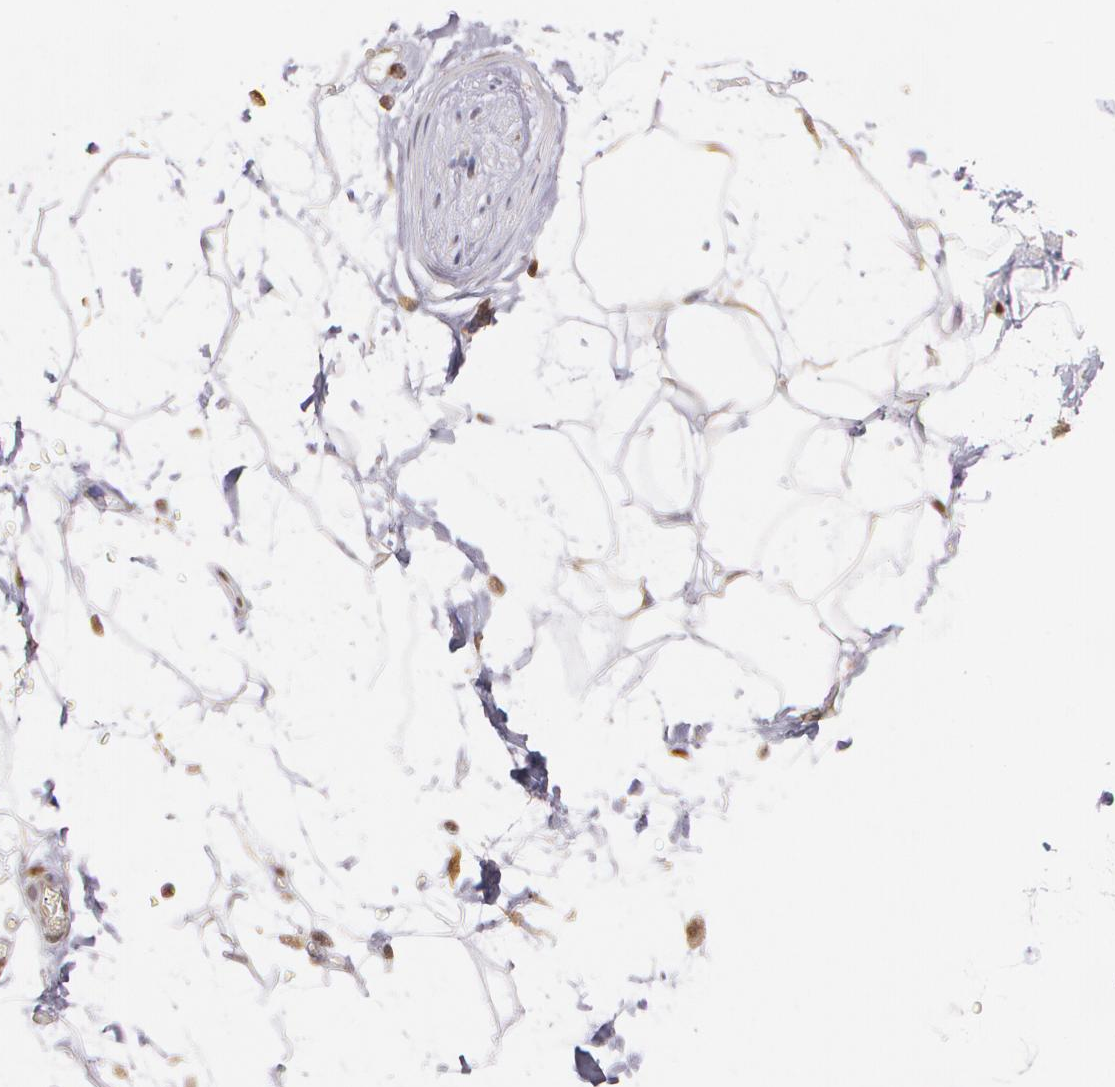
{"staining": {"intensity": "moderate", "quantity": "<25%", "location": "cytoplasmic/membranous"}, "tissue": "adipose tissue", "cell_type": "Adipocytes", "image_type": "normal", "snomed": [{"axis": "morphology", "description": "Normal tissue, NOS"}, {"axis": "topography", "description": "Soft tissue"}], "caption": "Protein positivity by immunohistochemistry demonstrates moderate cytoplasmic/membranous positivity in approximately <25% of adipocytes in benign adipose tissue. The protein of interest is stained brown, and the nuclei are stained in blue (DAB (3,3'-diaminobenzidine) IHC with brightfield microscopy, high magnification).", "gene": "ATF3", "patient": {"sex": "male", "age": 72}}